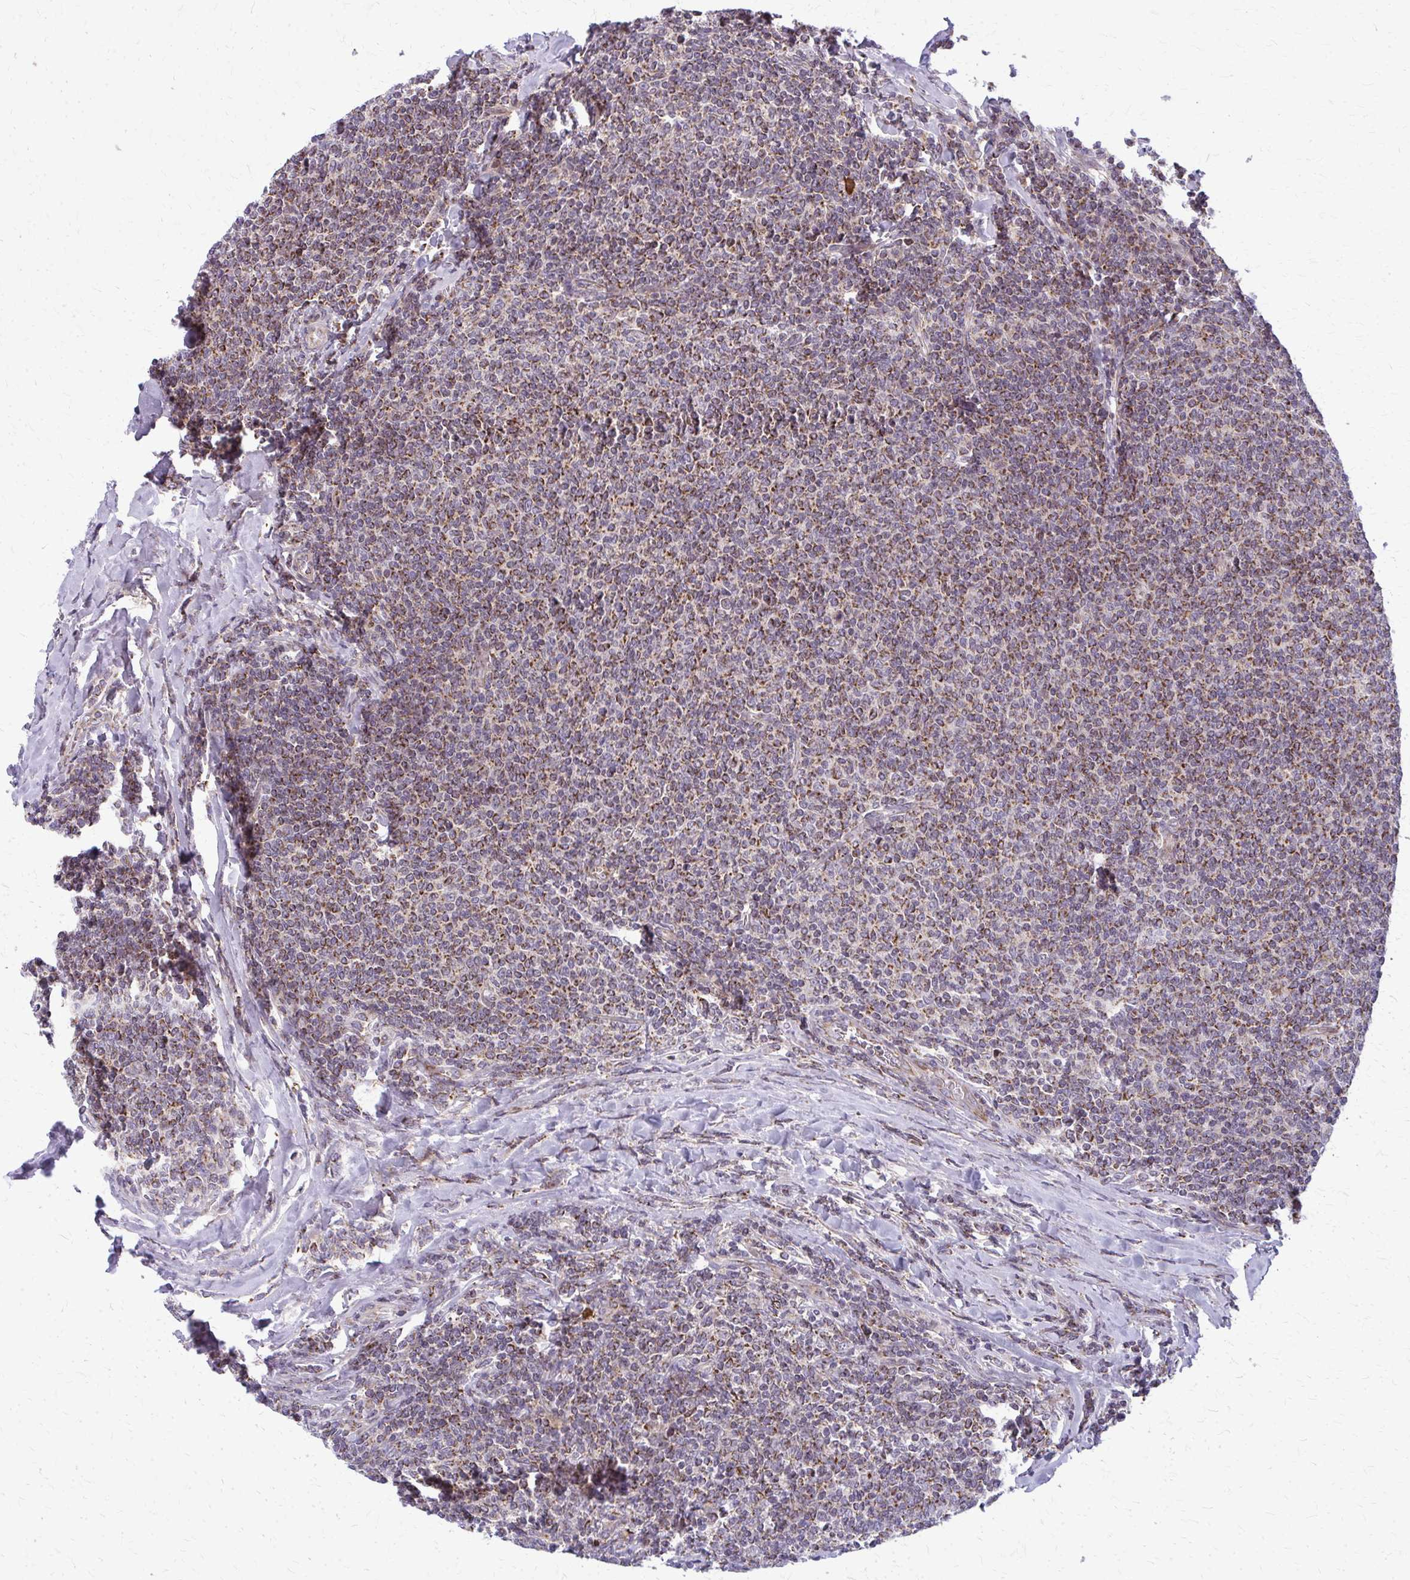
{"staining": {"intensity": "moderate", "quantity": ">75%", "location": "cytoplasmic/membranous"}, "tissue": "lymphoma", "cell_type": "Tumor cells", "image_type": "cancer", "snomed": [{"axis": "morphology", "description": "Malignant lymphoma, non-Hodgkin's type, Low grade"}, {"axis": "topography", "description": "Lymph node"}], "caption": "A brown stain shows moderate cytoplasmic/membranous positivity of a protein in human malignant lymphoma, non-Hodgkin's type (low-grade) tumor cells.", "gene": "MCCC1", "patient": {"sex": "male", "age": 52}}